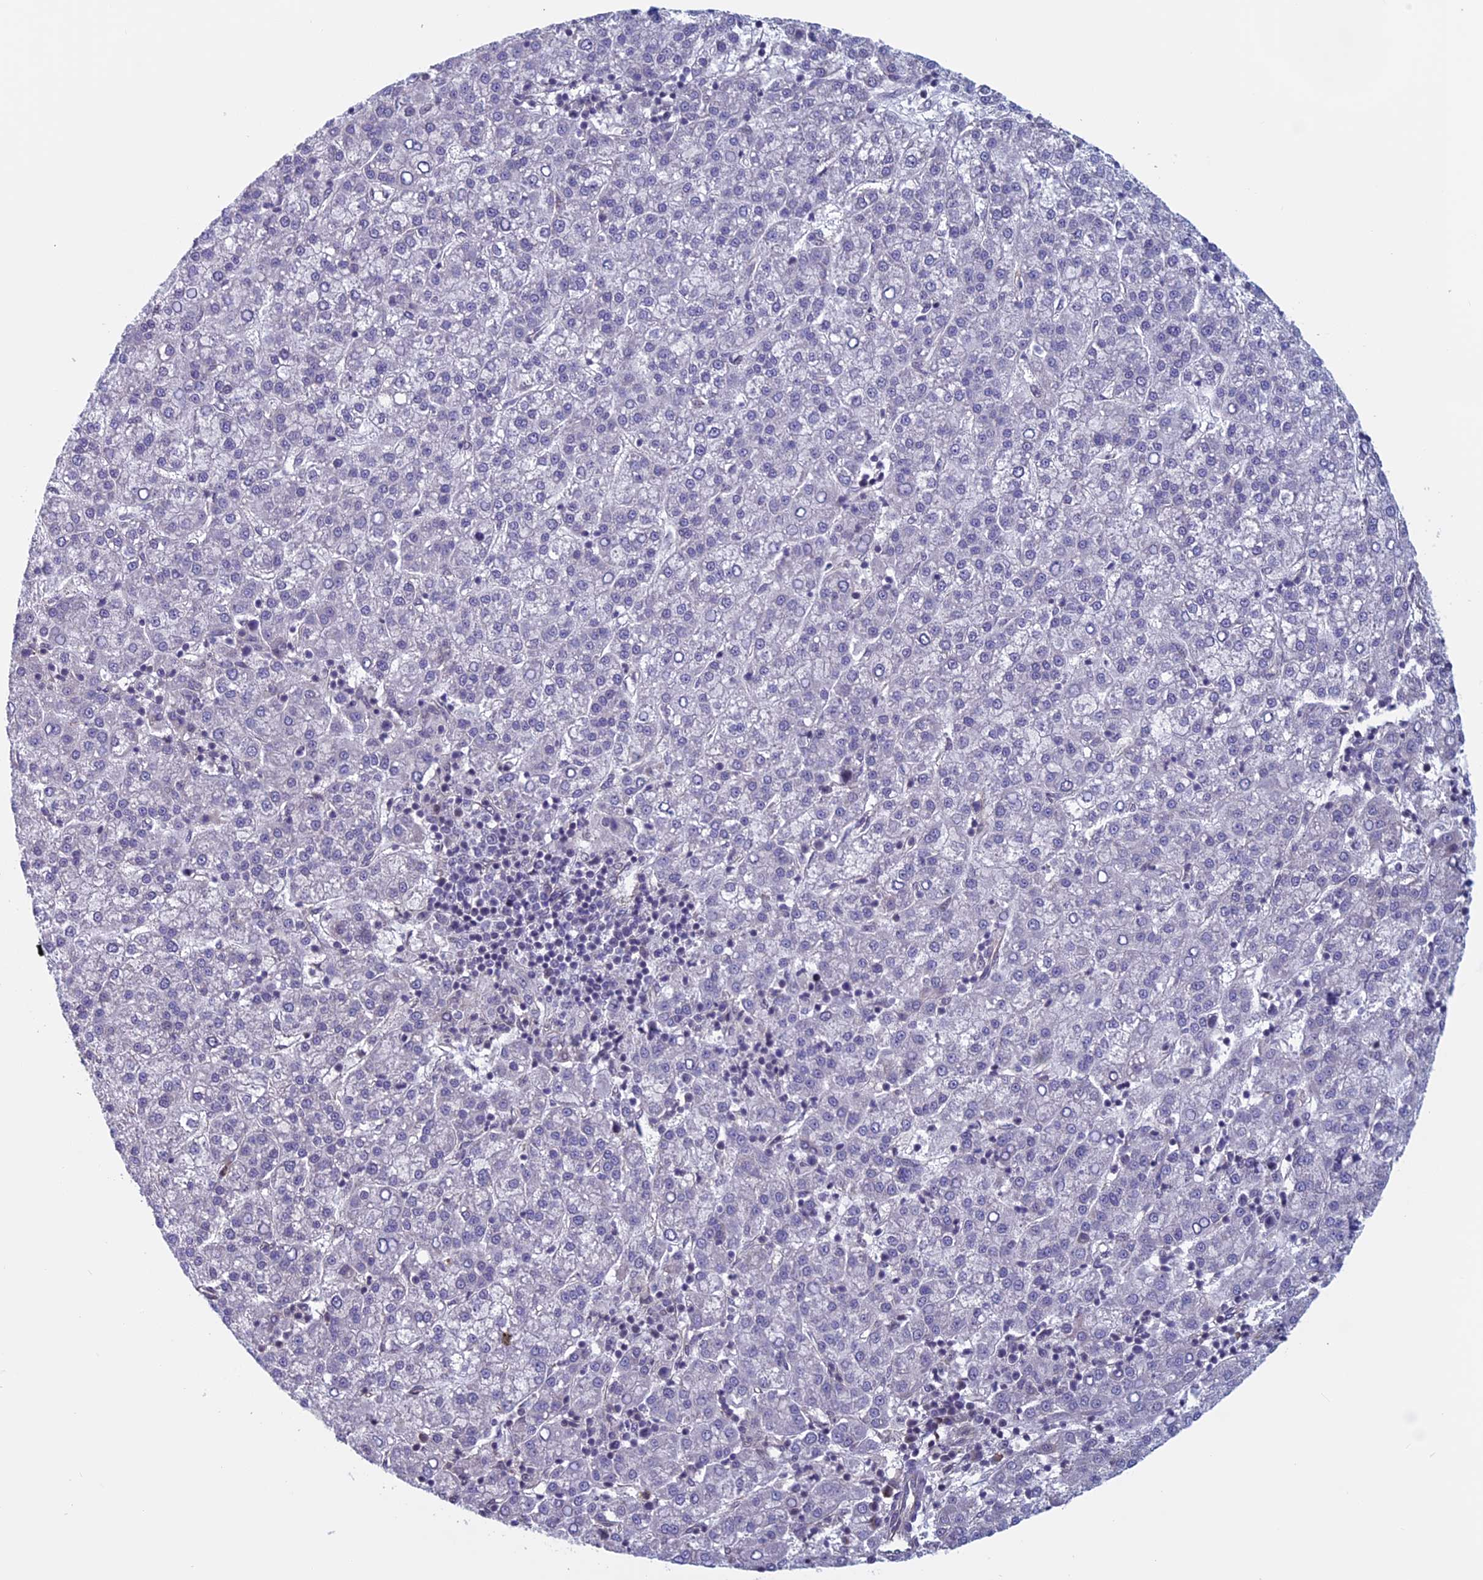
{"staining": {"intensity": "negative", "quantity": "none", "location": "none"}, "tissue": "liver cancer", "cell_type": "Tumor cells", "image_type": "cancer", "snomed": [{"axis": "morphology", "description": "Carcinoma, Hepatocellular, NOS"}, {"axis": "topography", "description": "Liver"}], "caption": "Immunohistochemical staining of human liver hepatocellular carcinoma exhibits no significant staining in tumor cells. Brightfield microscopy of immunohistochemistry stained with DAB (brown) and hematoxylin (blue), captured at high magnification.", "gene": "SLC1A6", "patient": {"sex": "female", "age": 58}}